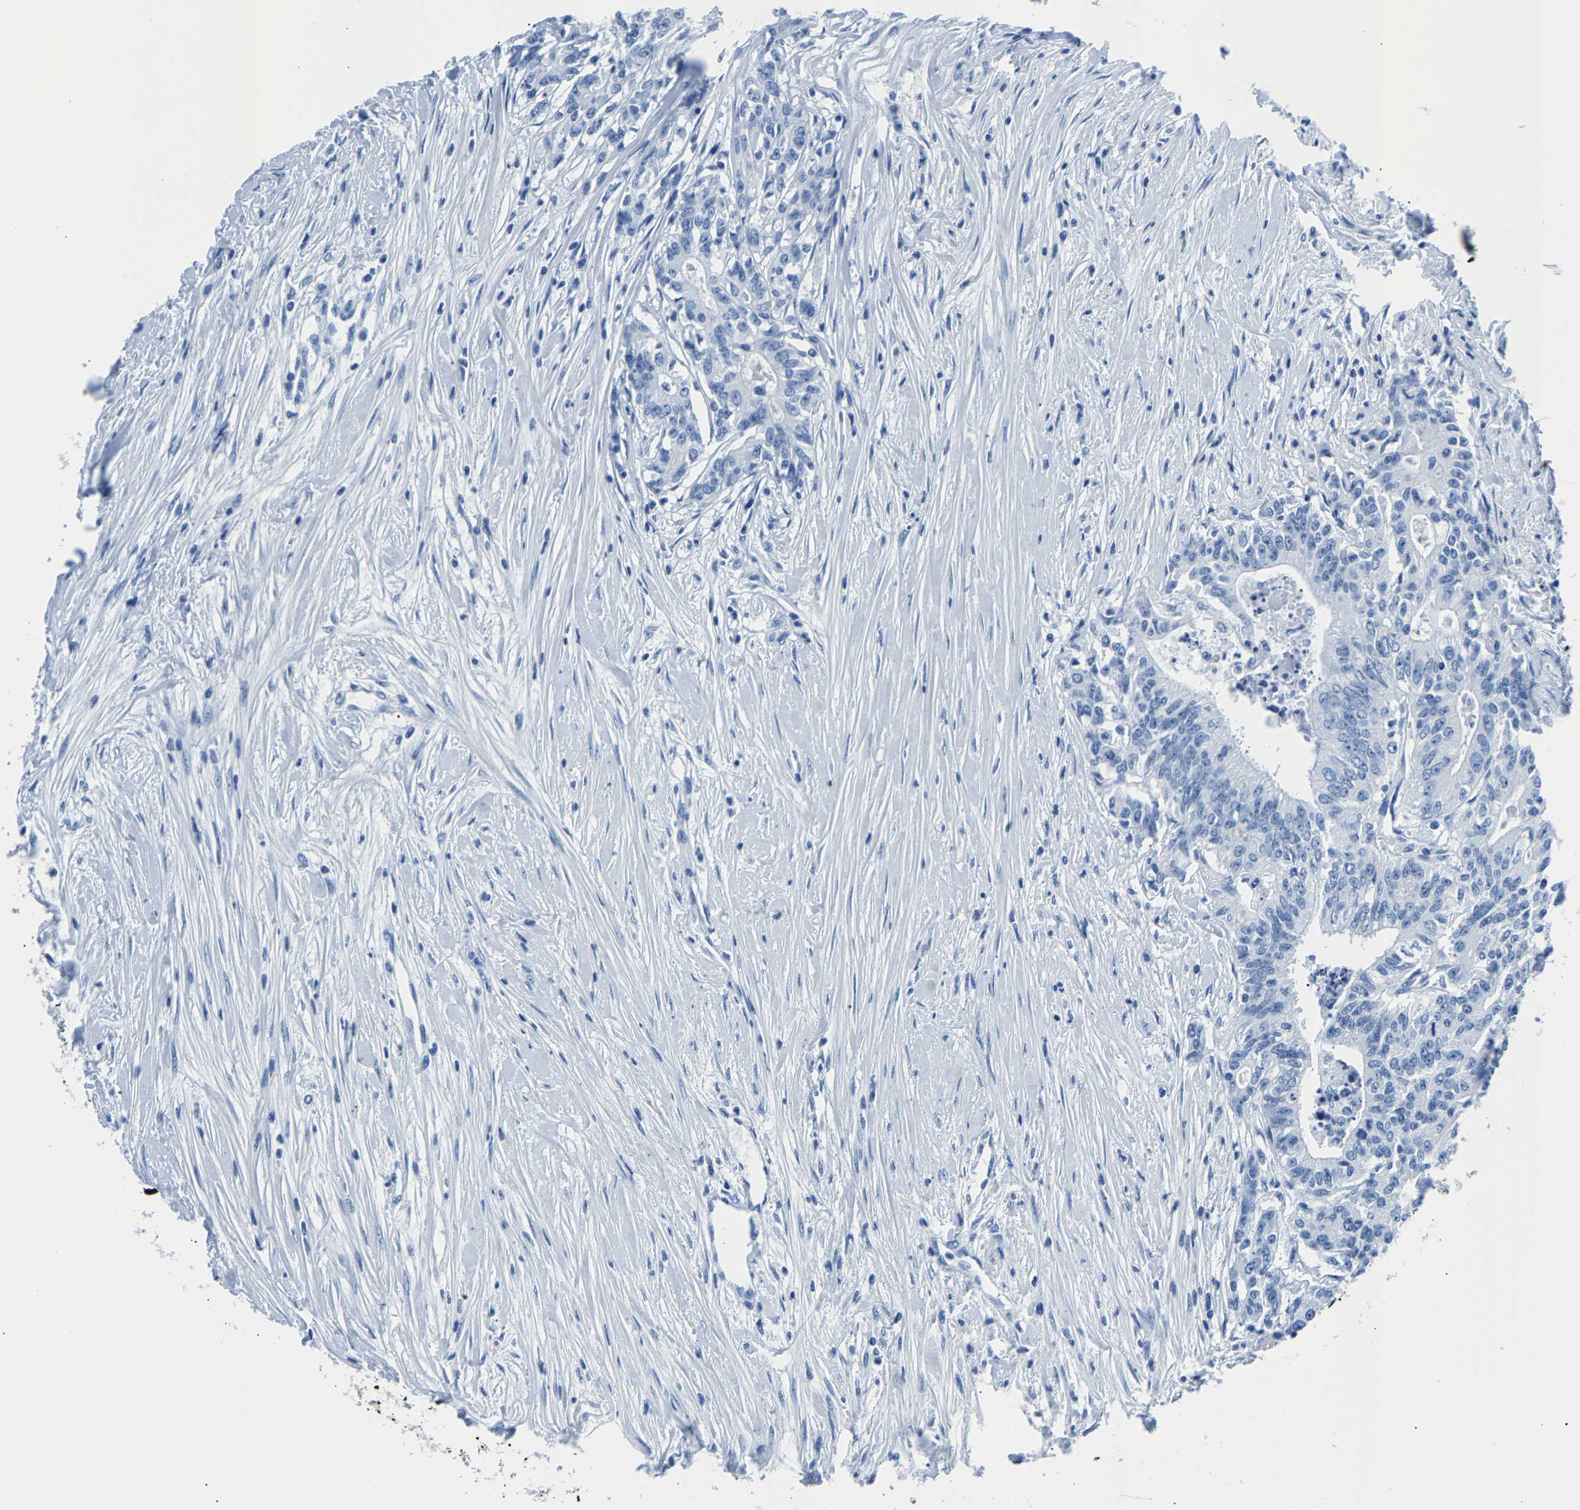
{"staining": {"intensity": "negative", "quantity": "none", "location": "none"}, "tissue": "colorectal cancer", "cell_type": "Tumor cells", "image_type": "cancer", "snomed": [{"axis": "morphology", "description": "Adenocarcinoma, NOS"}, {"axis": "topography", "description": "Colon"}], "caption": "IHC histopathology image of adenocarcinoma (colorectal) stained for a protein (brown), which reveals no staining in tumor cells. Nuclei are stained in blue.", "gene": "CPS1", "patient": {"sex": "female", "age": 77}}